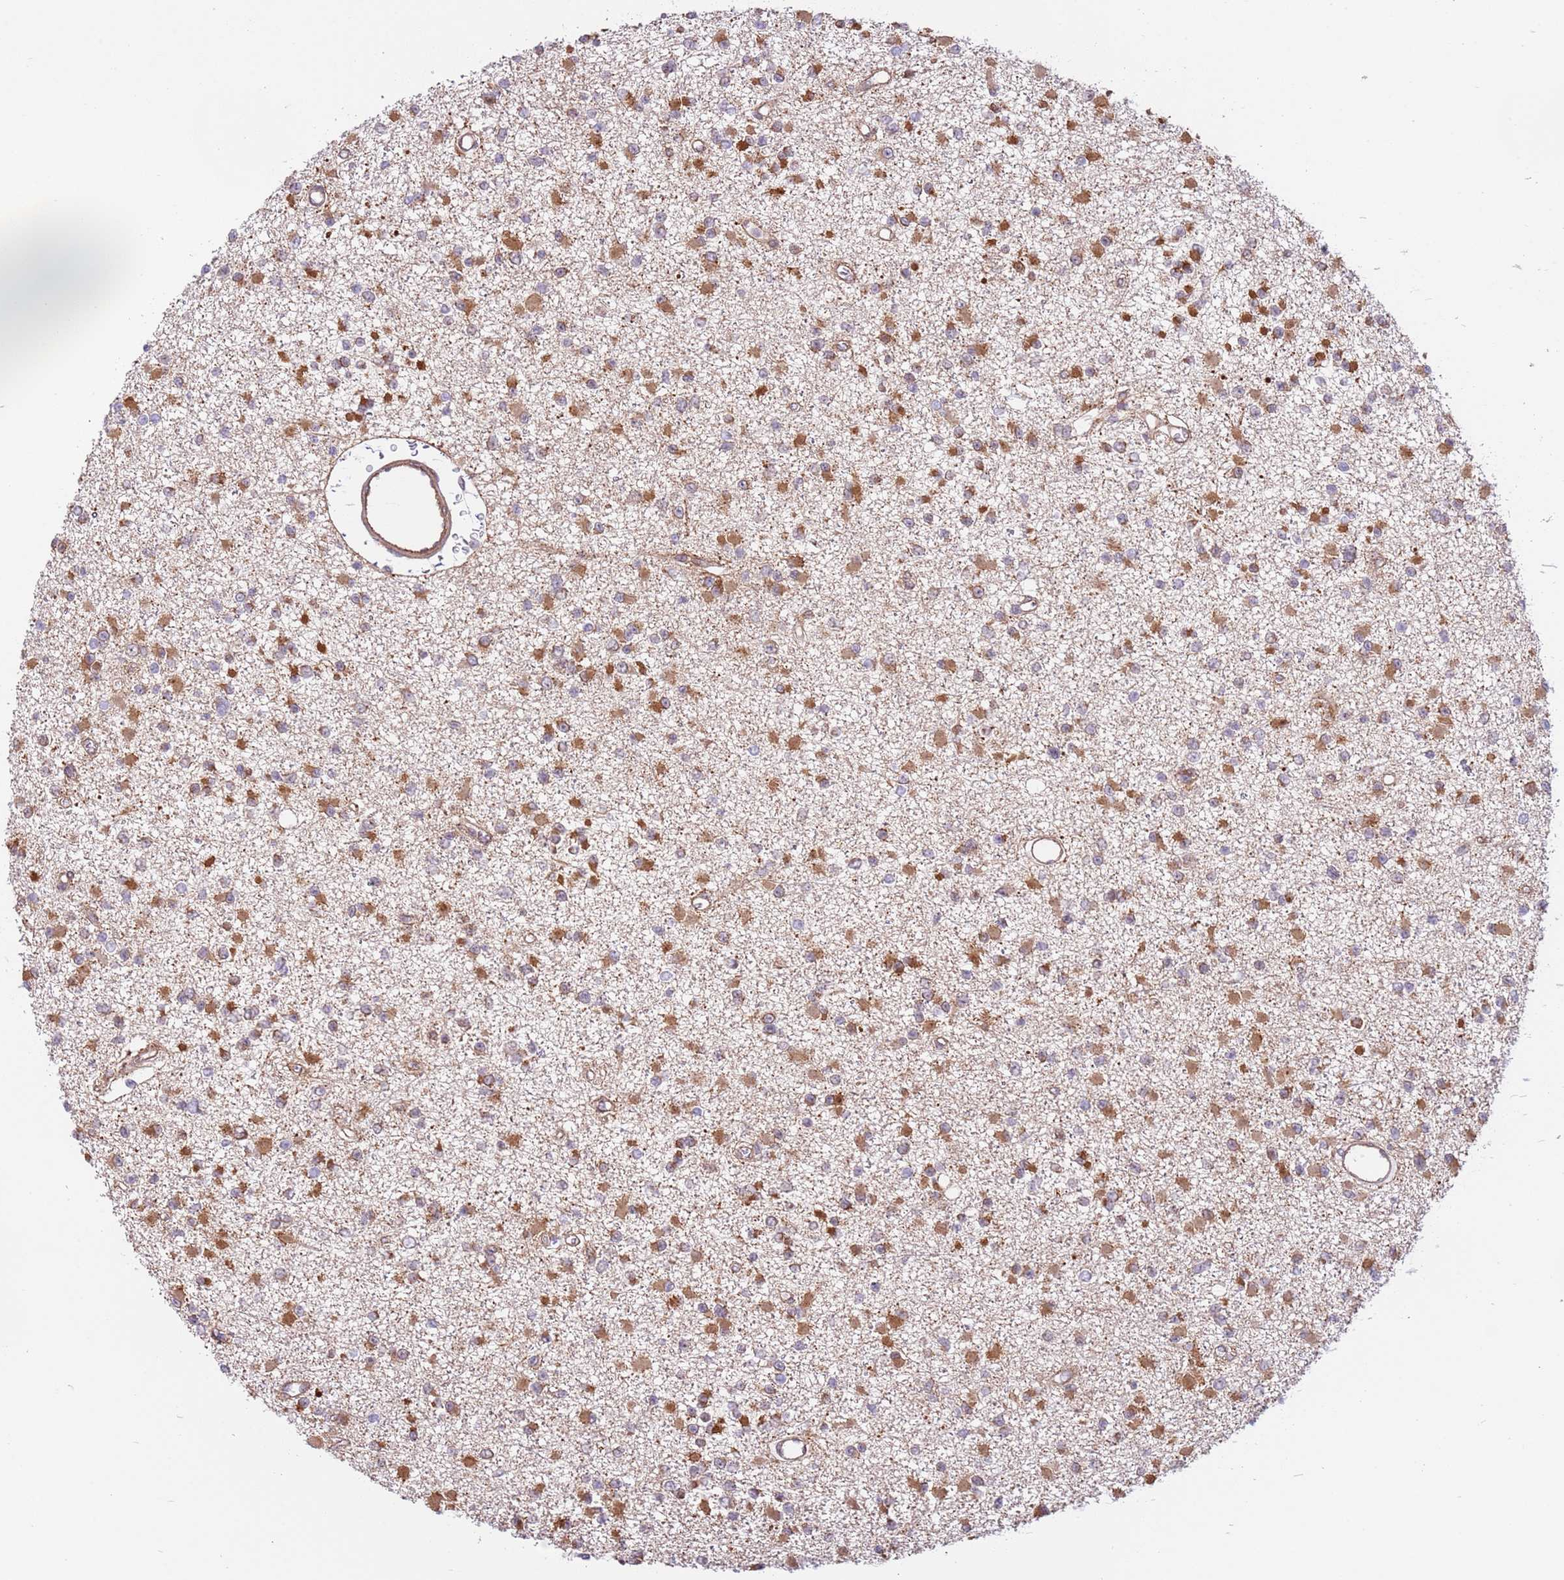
{"staining": {"intensity": "moderate", "quantity": ">75%", "location": "cytoplasmic/membranous"}, "tissue": "glioma", "cell_type": "Tumor cells", "image_type": "cancer", "snomed": [{"axis": "morphology", "description": "Glioma, malignant, Low grade"}, {"axis": "topography", "description": "Brain"}], "caption": "A brown stain labels moderate cytoplasmic/membranous staining of a protein in malignant low-grade glioma tumor cells. (Brightfield microscopy of DAB IHC at high magnification).", "gene": "DCAF4", "patient": {"sex": "female", "age": 22}}